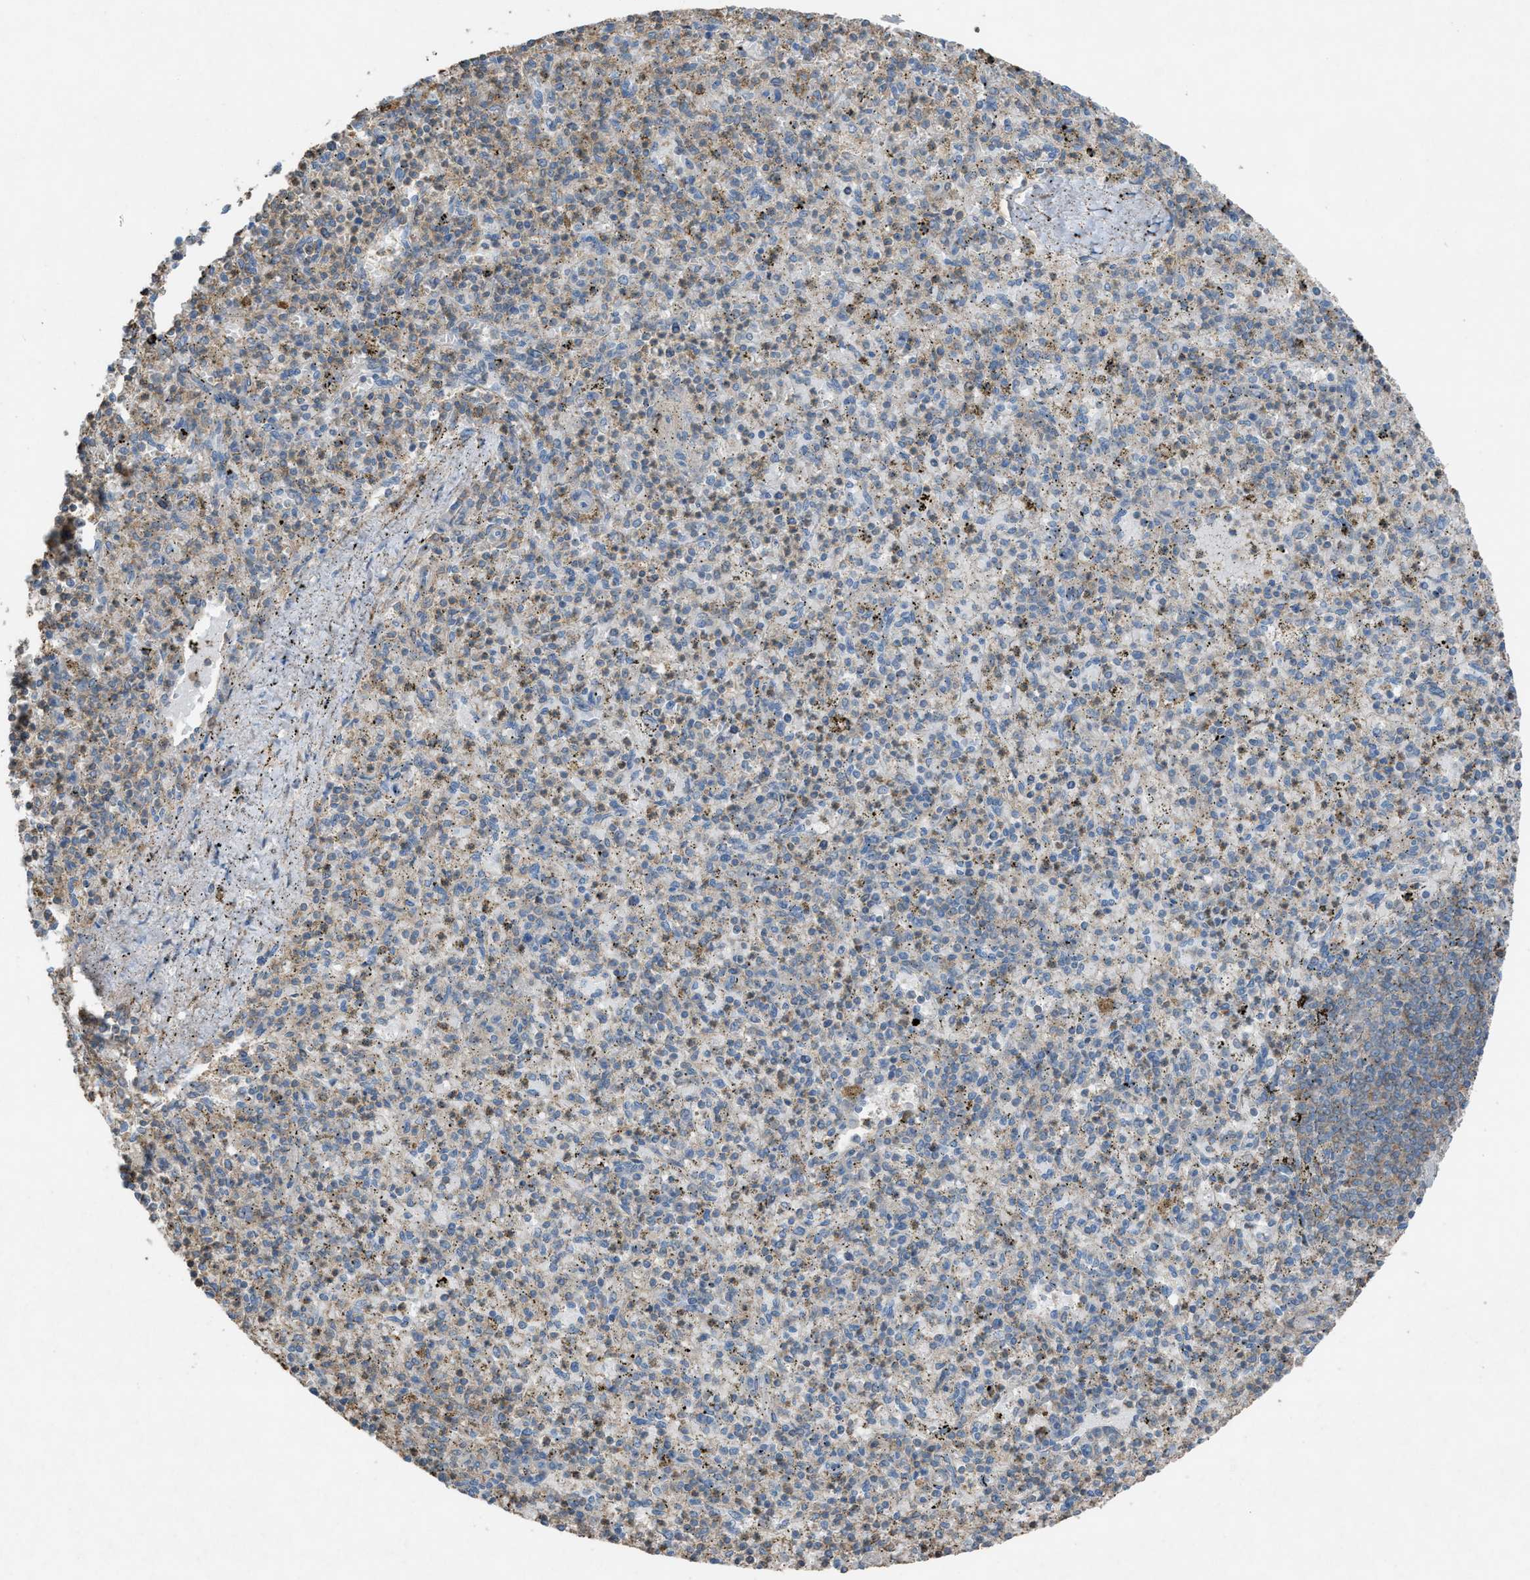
{"staining": {"intensity": "moderate", "quantity": "25%-75%", "location": "cytoplasmic/membranous"}, "tissue": "spleen", "cell_type": "Cells in red pulp", "image_type": "normal", "snomed": [{"axis": "morphology", "description": "Normal tissue, NOS"}, {"axis": "topography", "description": "Spleen"}], "caption": "This photomicrograph displays immunohistochemistry (IHC) staining of unremarkable spleen, with medium moderate cytoplasmic/membranous staining in about 25%-75% of cells in red pulp.", "gene": "NCK2", "patient": {"sex": "male", "age": 72}}